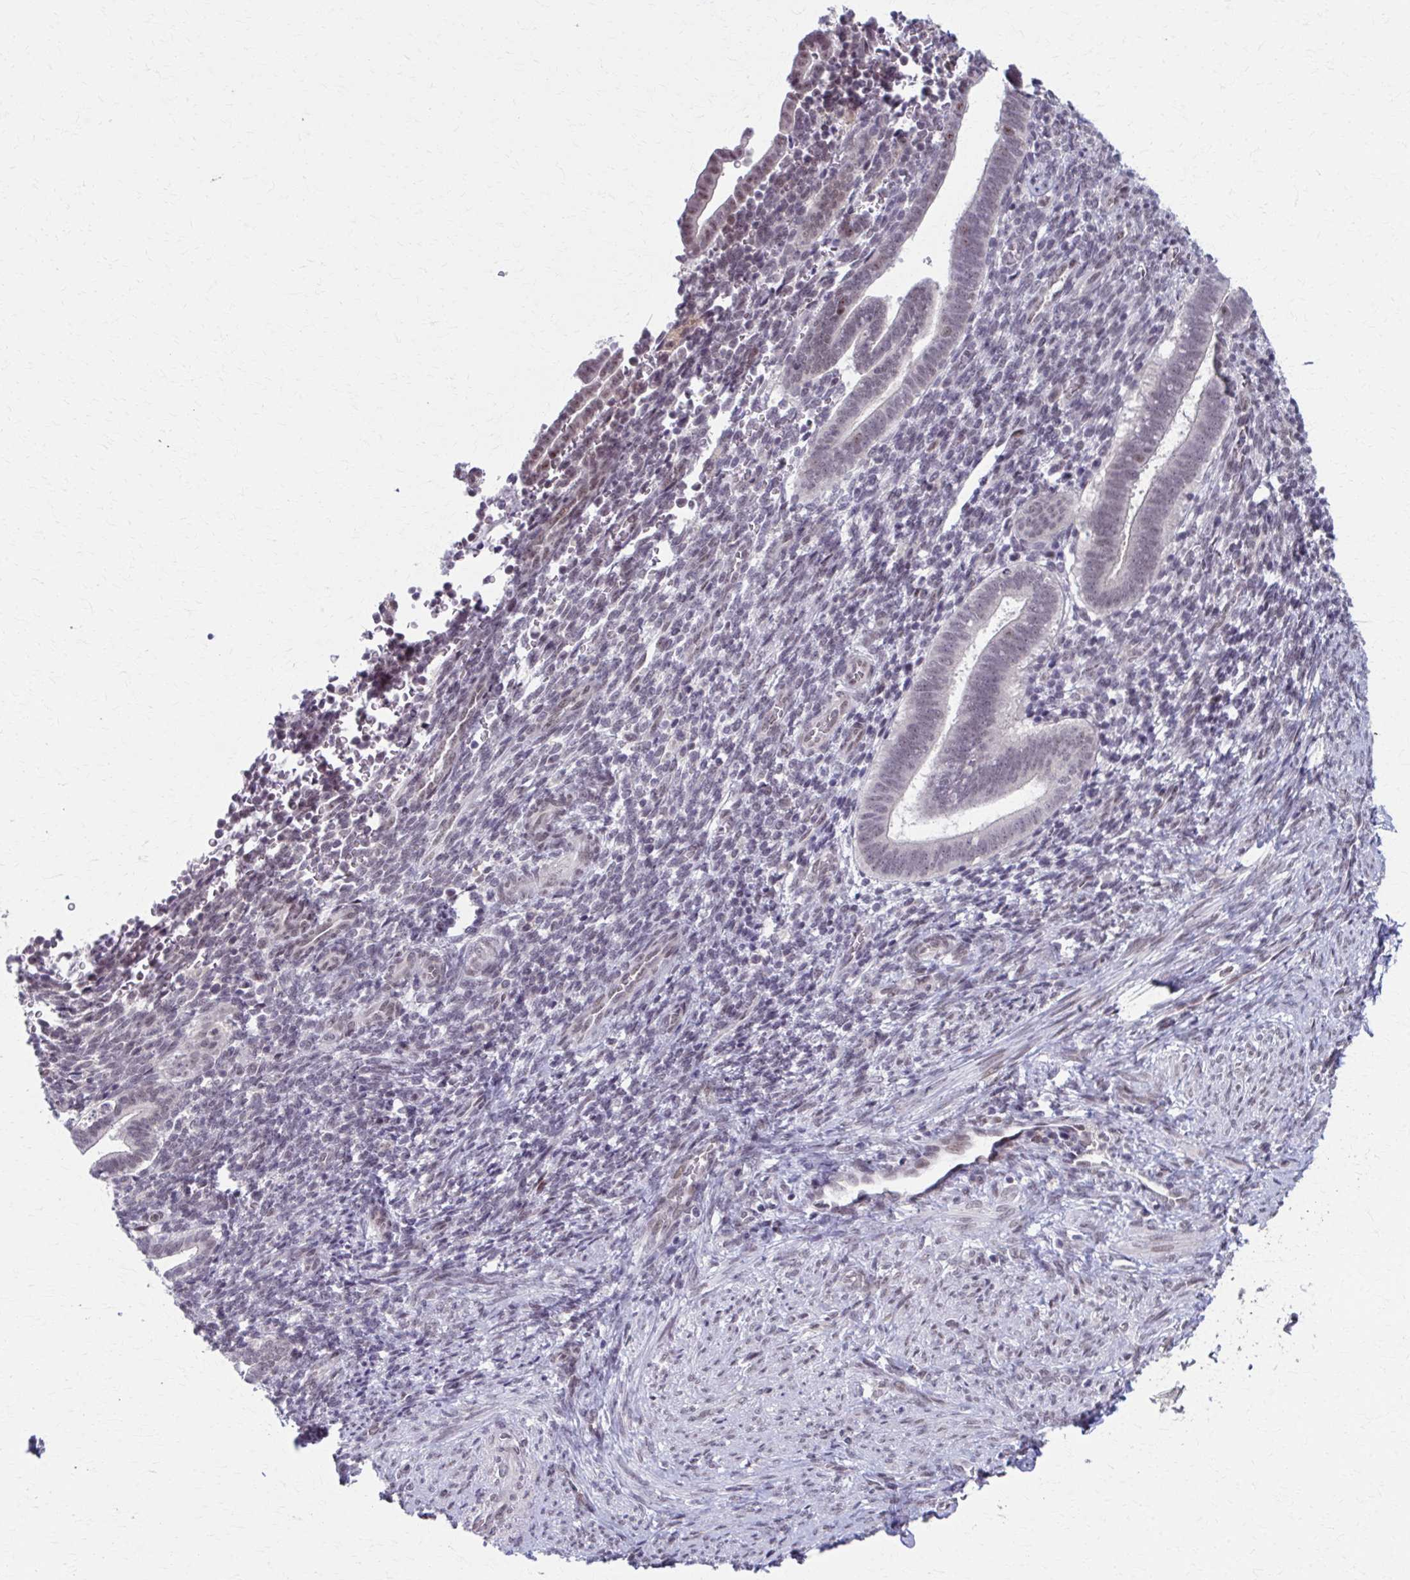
{"staining": {"intensity": "negative", "quantity": "none", "location": "none"}, "tissue": "endometrium", "cell_type": "Cells in endometrial stroma", "image_type": "normal", "snomed": [{"axis": "morphology", "description": "Normal tissue, NOS"}, {"axis": "topography", "description": "Endometrium"}], "caption": "Immunohistochemistry histopathology image of normal human endometrium stained for a protein (brown), which displays no expression in cells in endometrial stroma.", "gene": "SETBP1", "patient": {"sex": "female", "age": 34}}